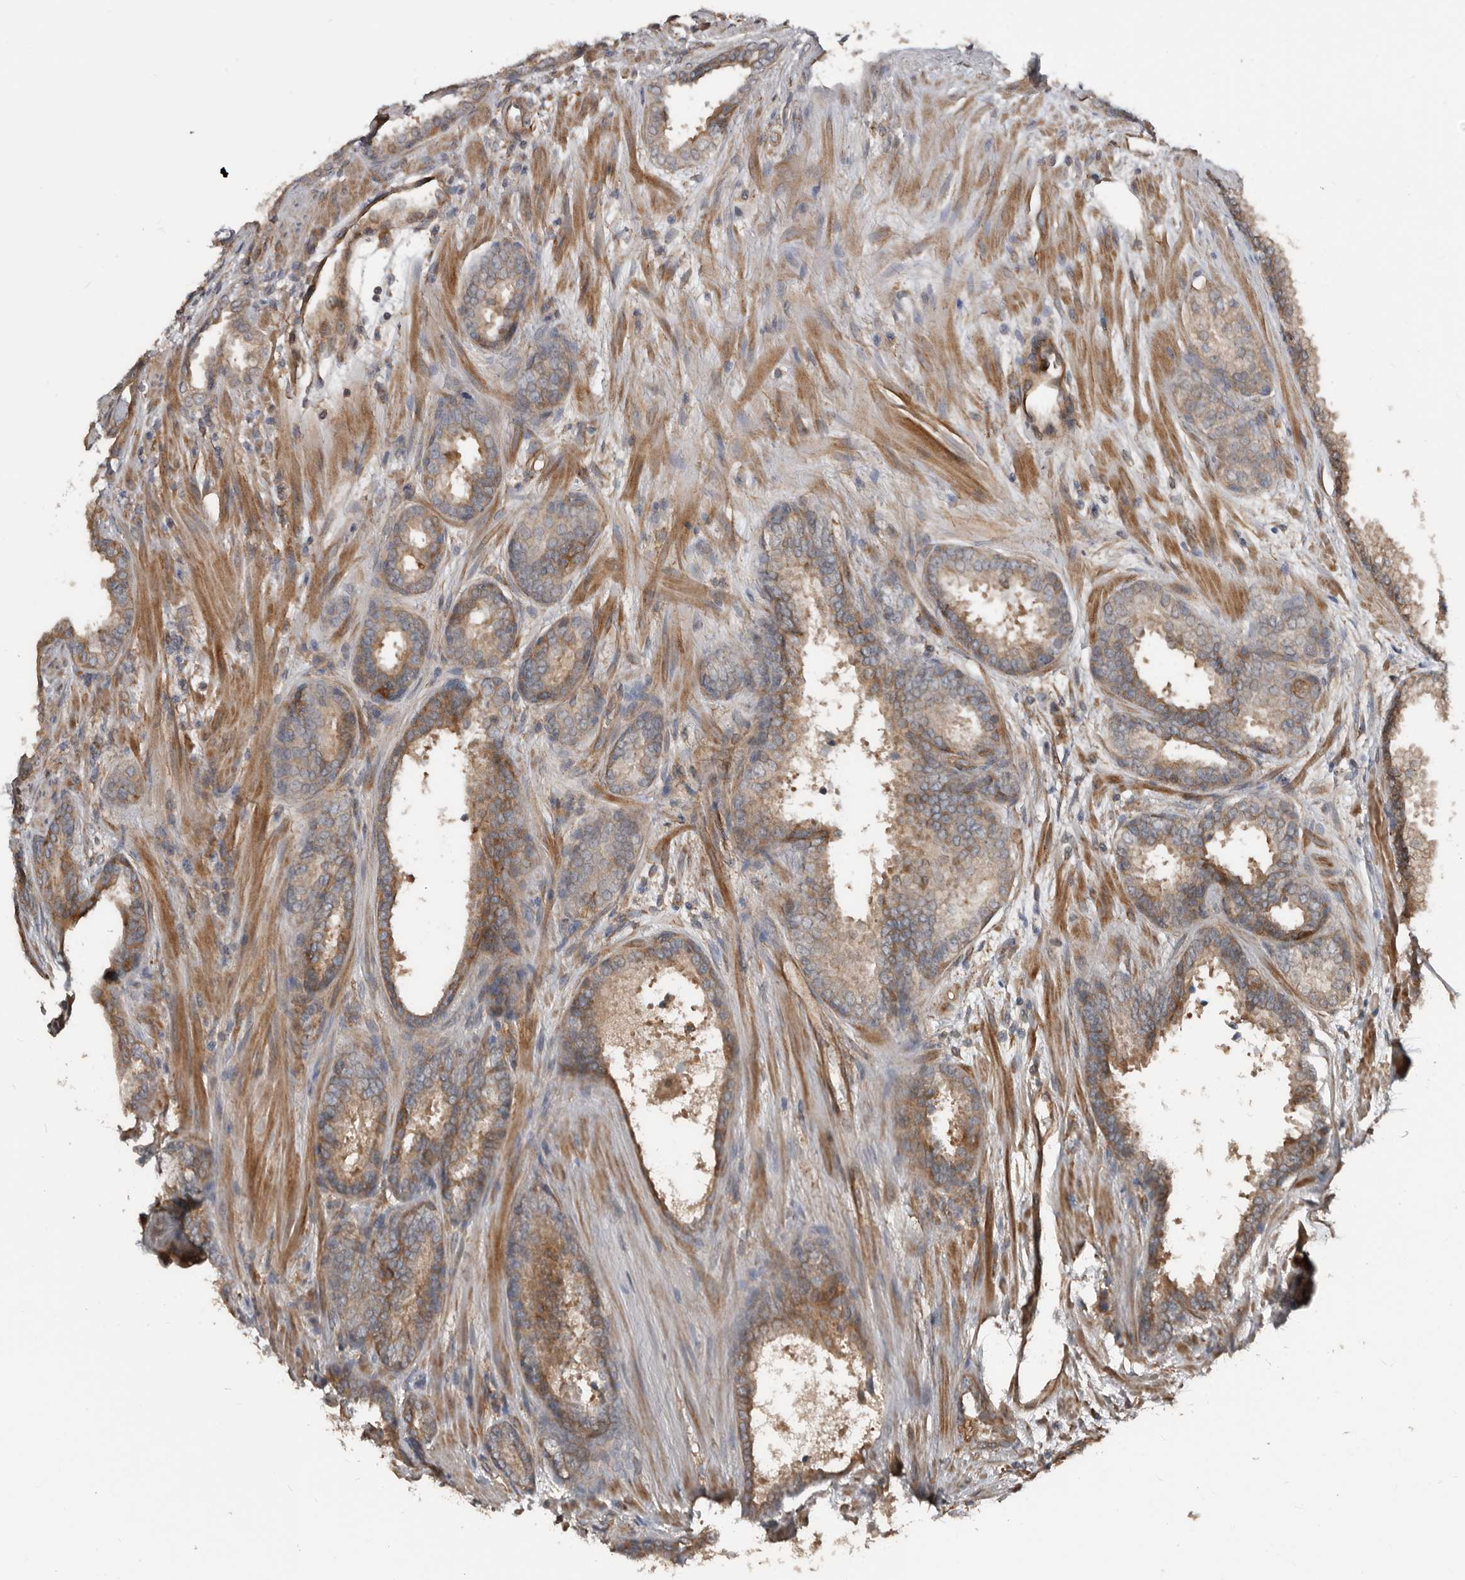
{"staining": {"intensity": "moderate", "quantity": ">75%", "location": "cytoplasmic/membranous"}, "tissue": "prostate cancer", "cell_type": "Tumor cells", "image_type": "cancer", "snomed": [{"axis": "morphology", "description": "Adenocarcinoma, High grade"}, {"axis": "topography", "description": "Prostate"}], "caption": "Protein staining of adenocarcinoma (high-grade) (prostate) tissue shows moderate cytoplasmic/membranous positivity in approximately >75% of tumor cells.", "gene": "EXOC3L1", "patient": {"sex": "male", "age": 62}}